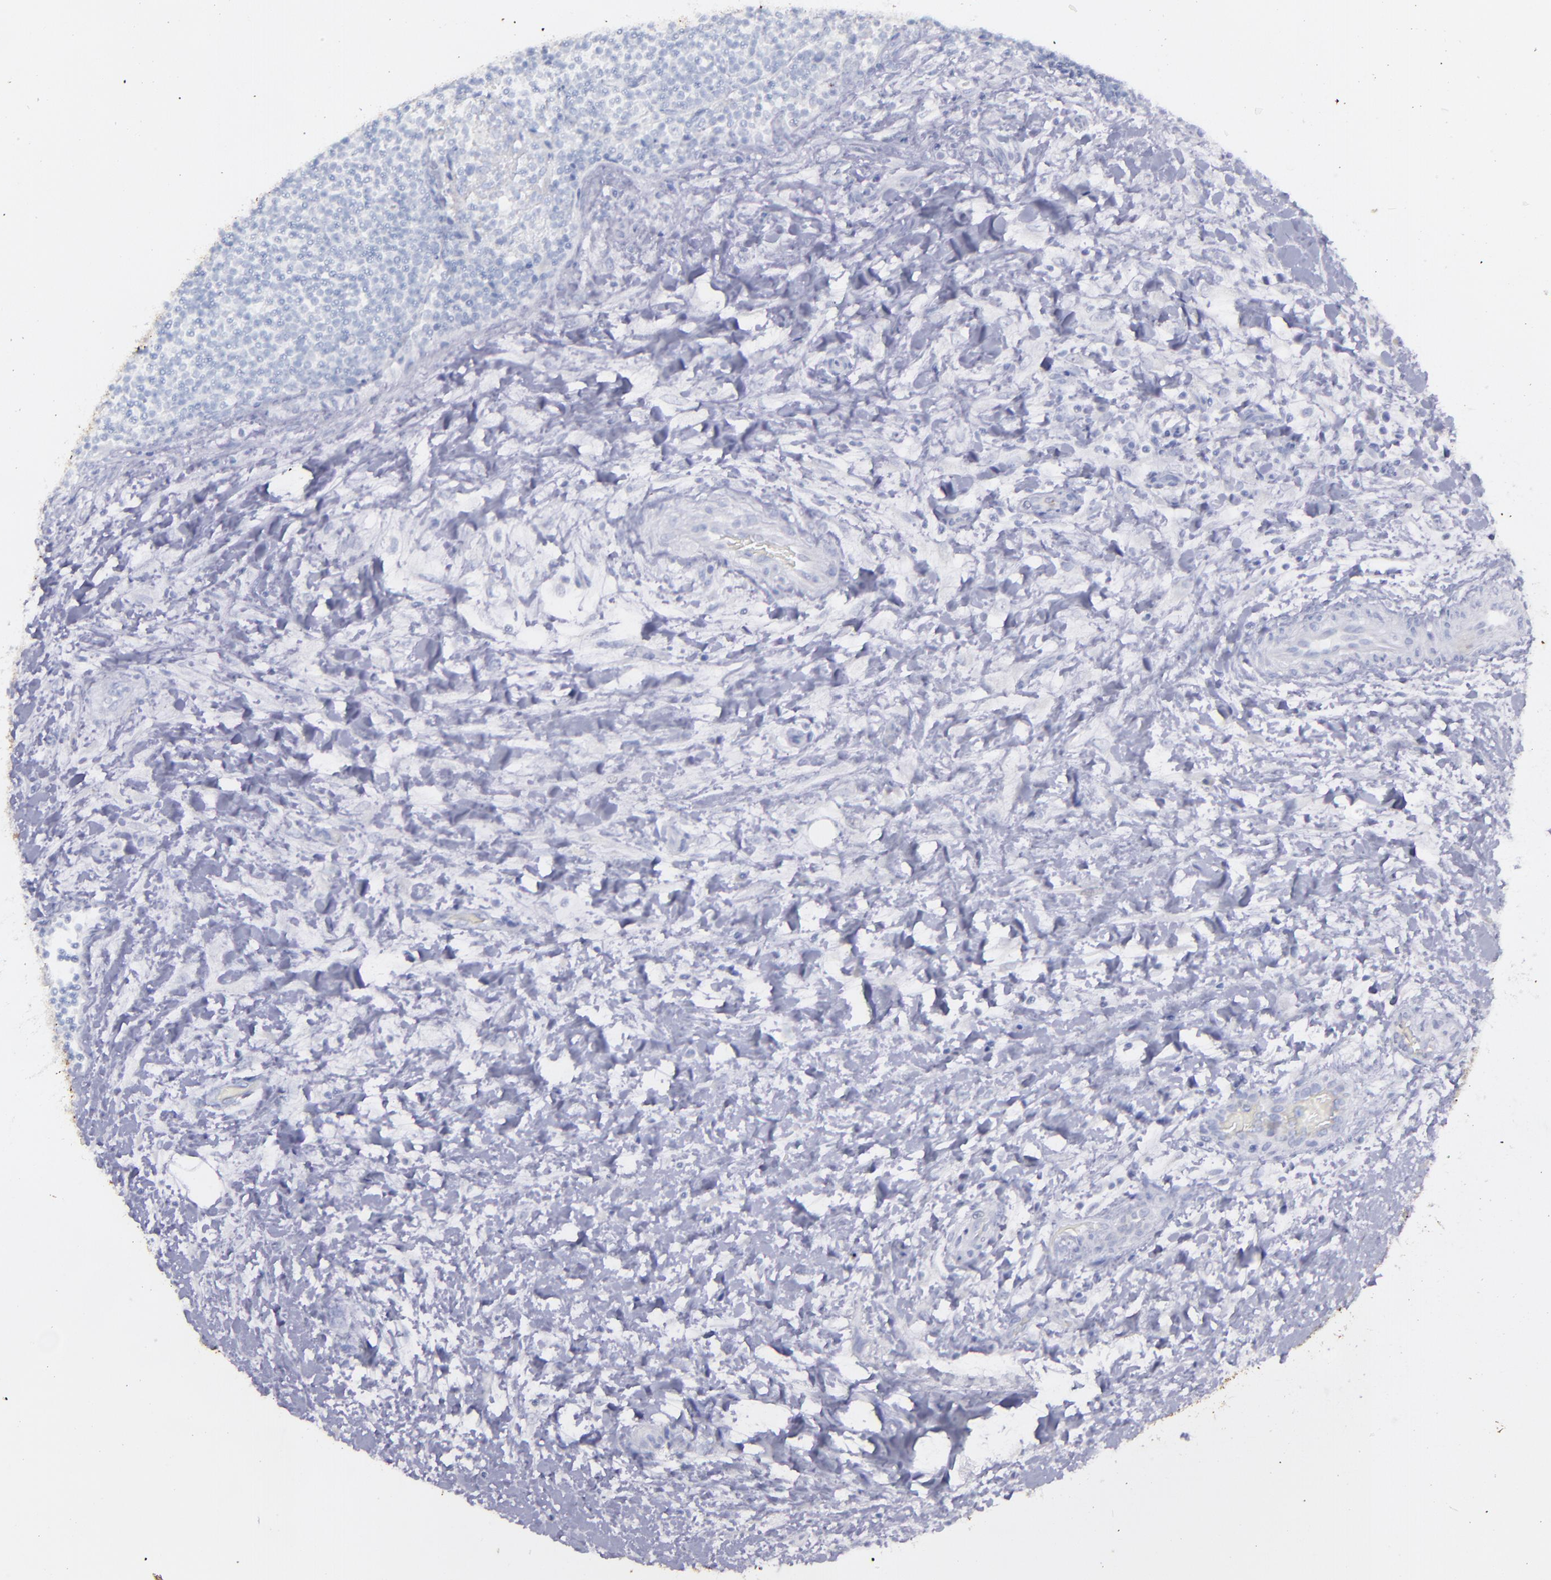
{"staining": {"intensity": "negative", "quantity": "none", "location": "none"}, "tissue": "lymphoma", "cell_type": "Tumor cells", "image_type": "cancer", "snomed": [{"axis": "morphology", "description": "Malignant lymphoma, non-Hodgkin's type, Low grade"}, {"axis": "topography", "description": "Lymph node"}], "caption": "IHC histopathology image of human lymphoma stained for a protein (brown), which demonstrates no expression in tumor cells. The staining was performed using DAB to visualize the protein expression in brown, while the nuclei were stained in blue with hematoxylin (Magnification: 20x).", "gene": "SNAP25", "patient": {"sex": "female", "age": 76}}